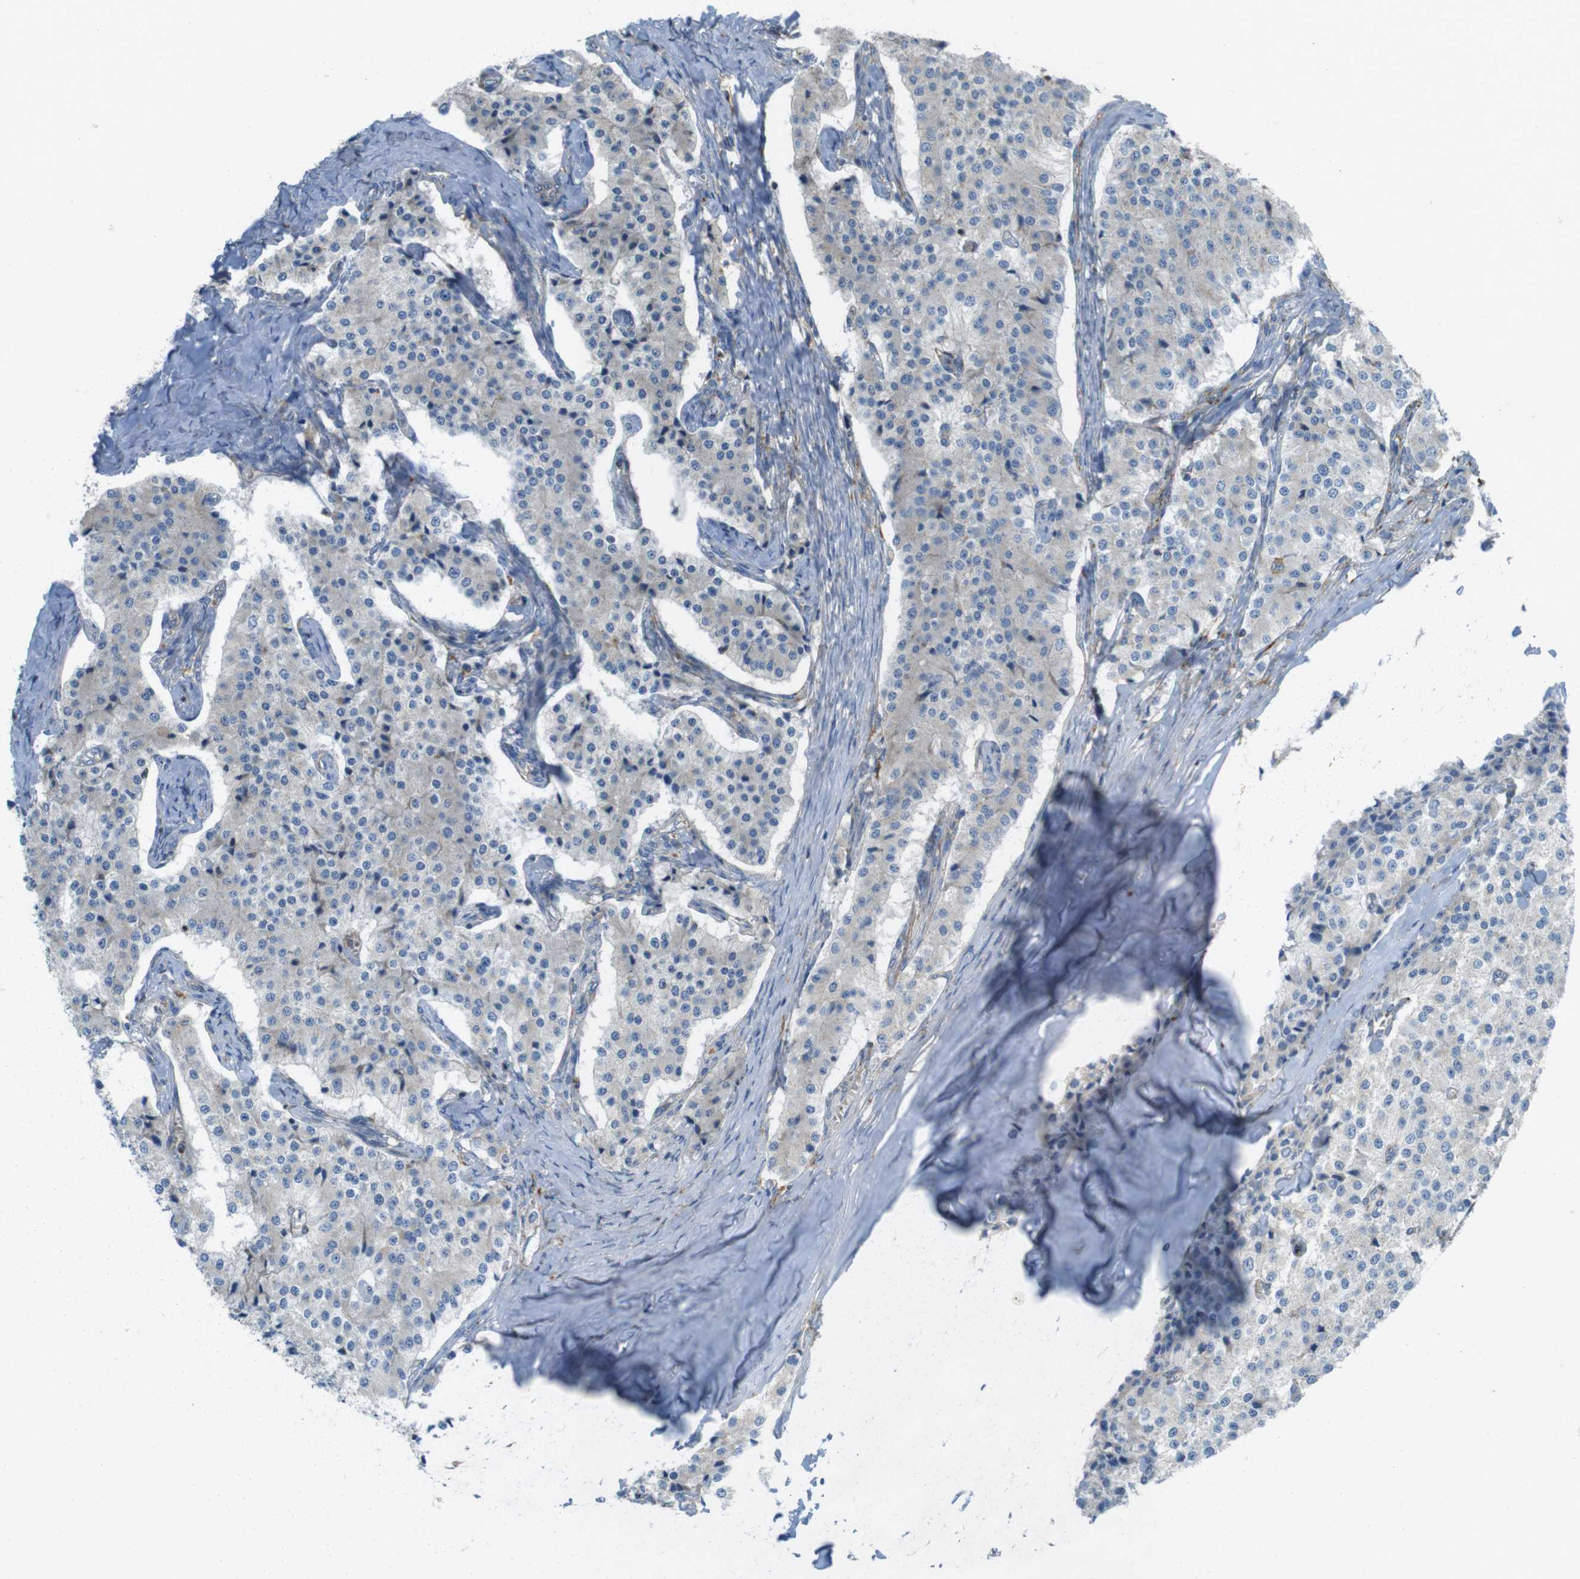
{"staining": {"intensity": "negative", "quantity": "none", "location": "none"}, "tissue": "carcinoid", "cell_type": "Tumor cells", "image_type": "cancer", "snomed": [{"axis": "morphology", "description": "Carcinoid, malignant, NOS"}, {"axis": "topography", "description": "Colon"}], "caption": "High power microscopy photomicrograph of an immunohistochemistry (IHC) photomicrograph of carcinoid, revealing no significant positivity in tumor cells.", "gene": "LAMP1", "patient": {"sex": "female", "age": 52}}